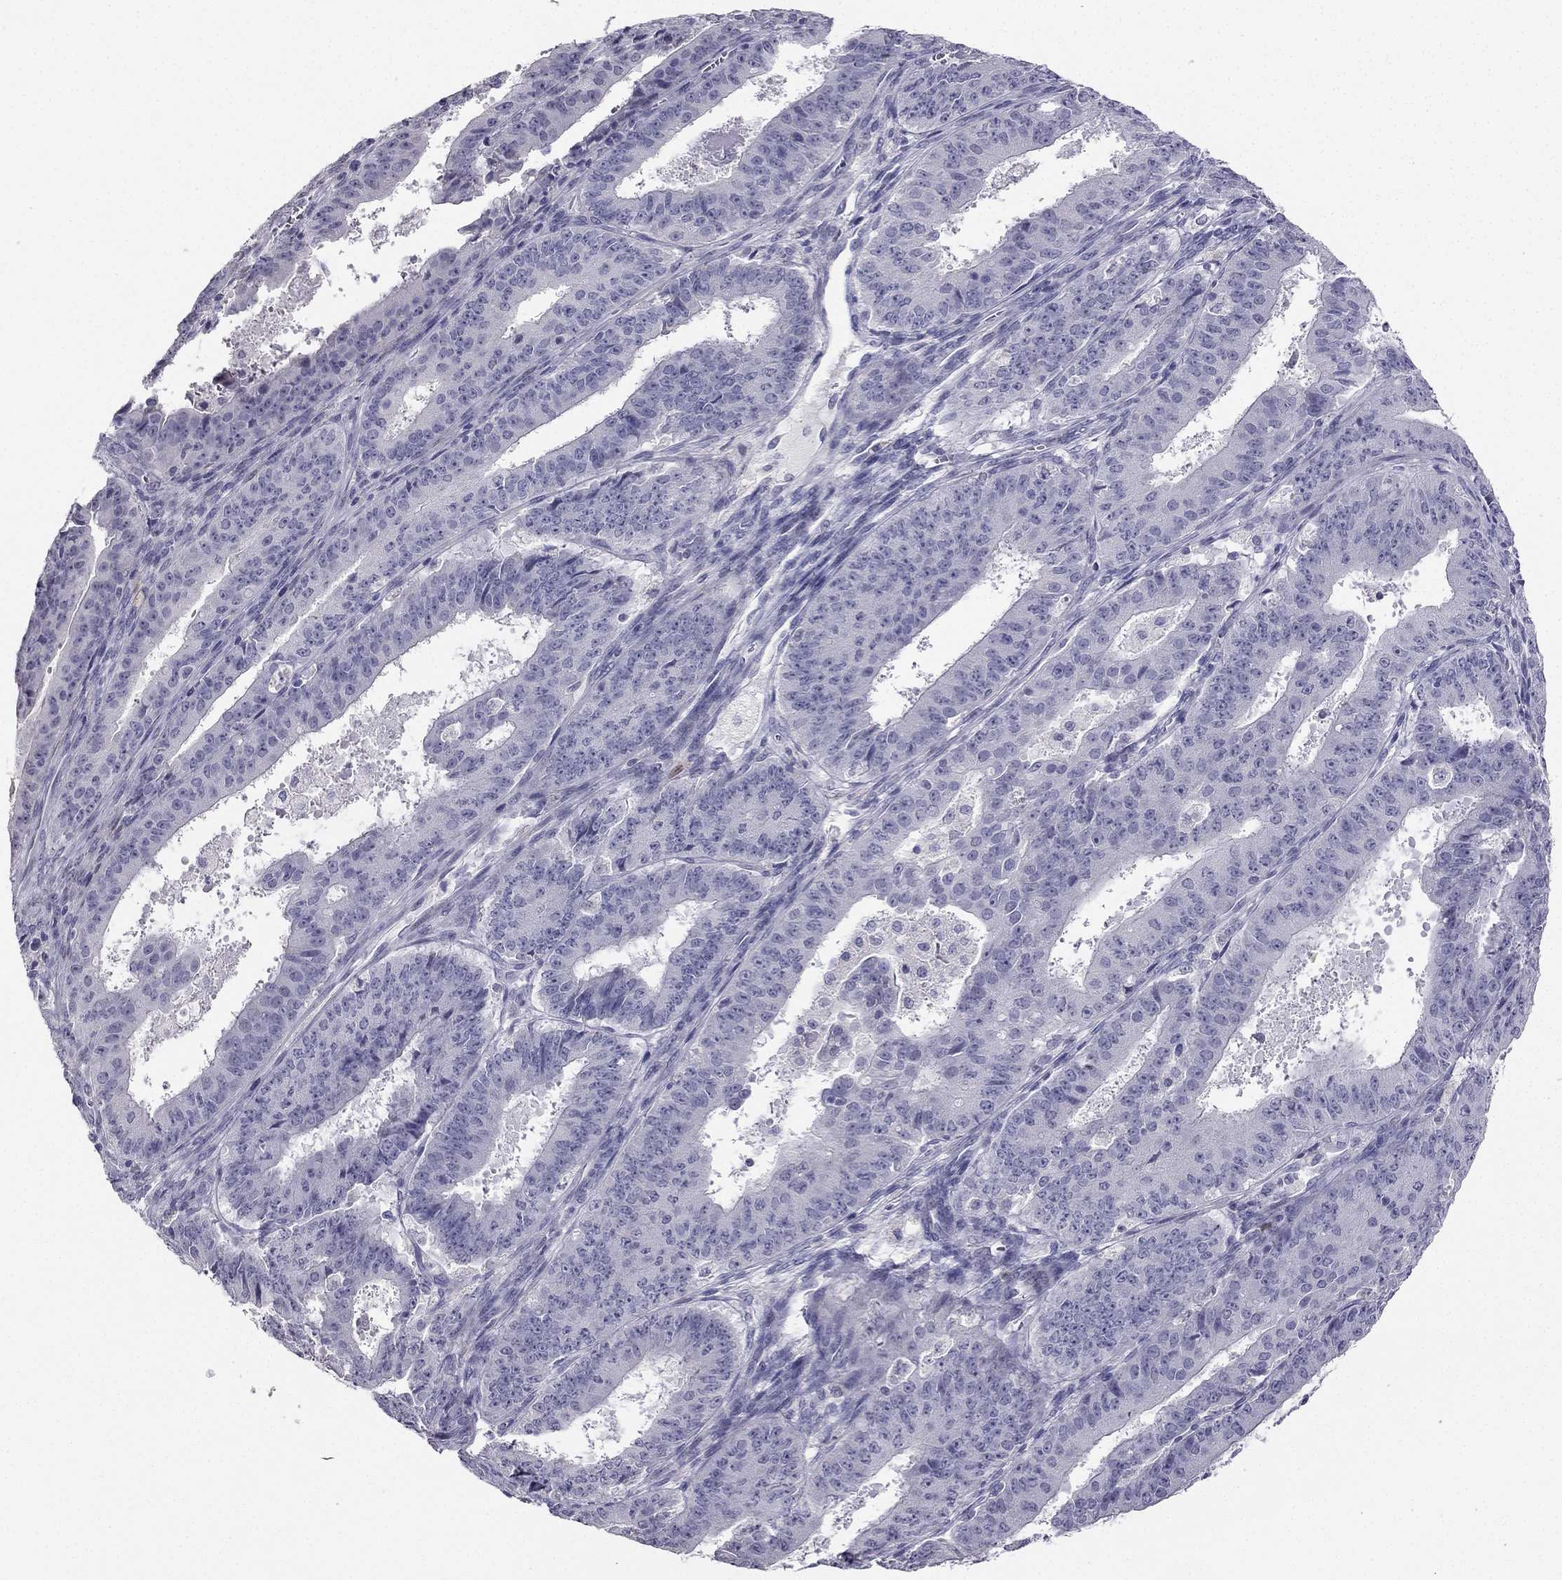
{"staining": {"intensity": "negative", "quantity": "none", "location": "none"}, "tissue": "ovarian cancer", "cell_type": "Tumor cells", "image_type": "cancer", "snomed": [{"axis": "morphology", "description": "Carcinoma, endometroid"}, {"axis": "topography", "description": "Ovary"}], "caption": "IHC histopathology image of neoplastic tissue: human ovarian endometroid carcinoma stained with DAB (3,3'-diaminobenzidine) displays no significant protein staining in tumor cells.", "gene": "CALB2", "patient": {"sex": "female", "age": 42}}